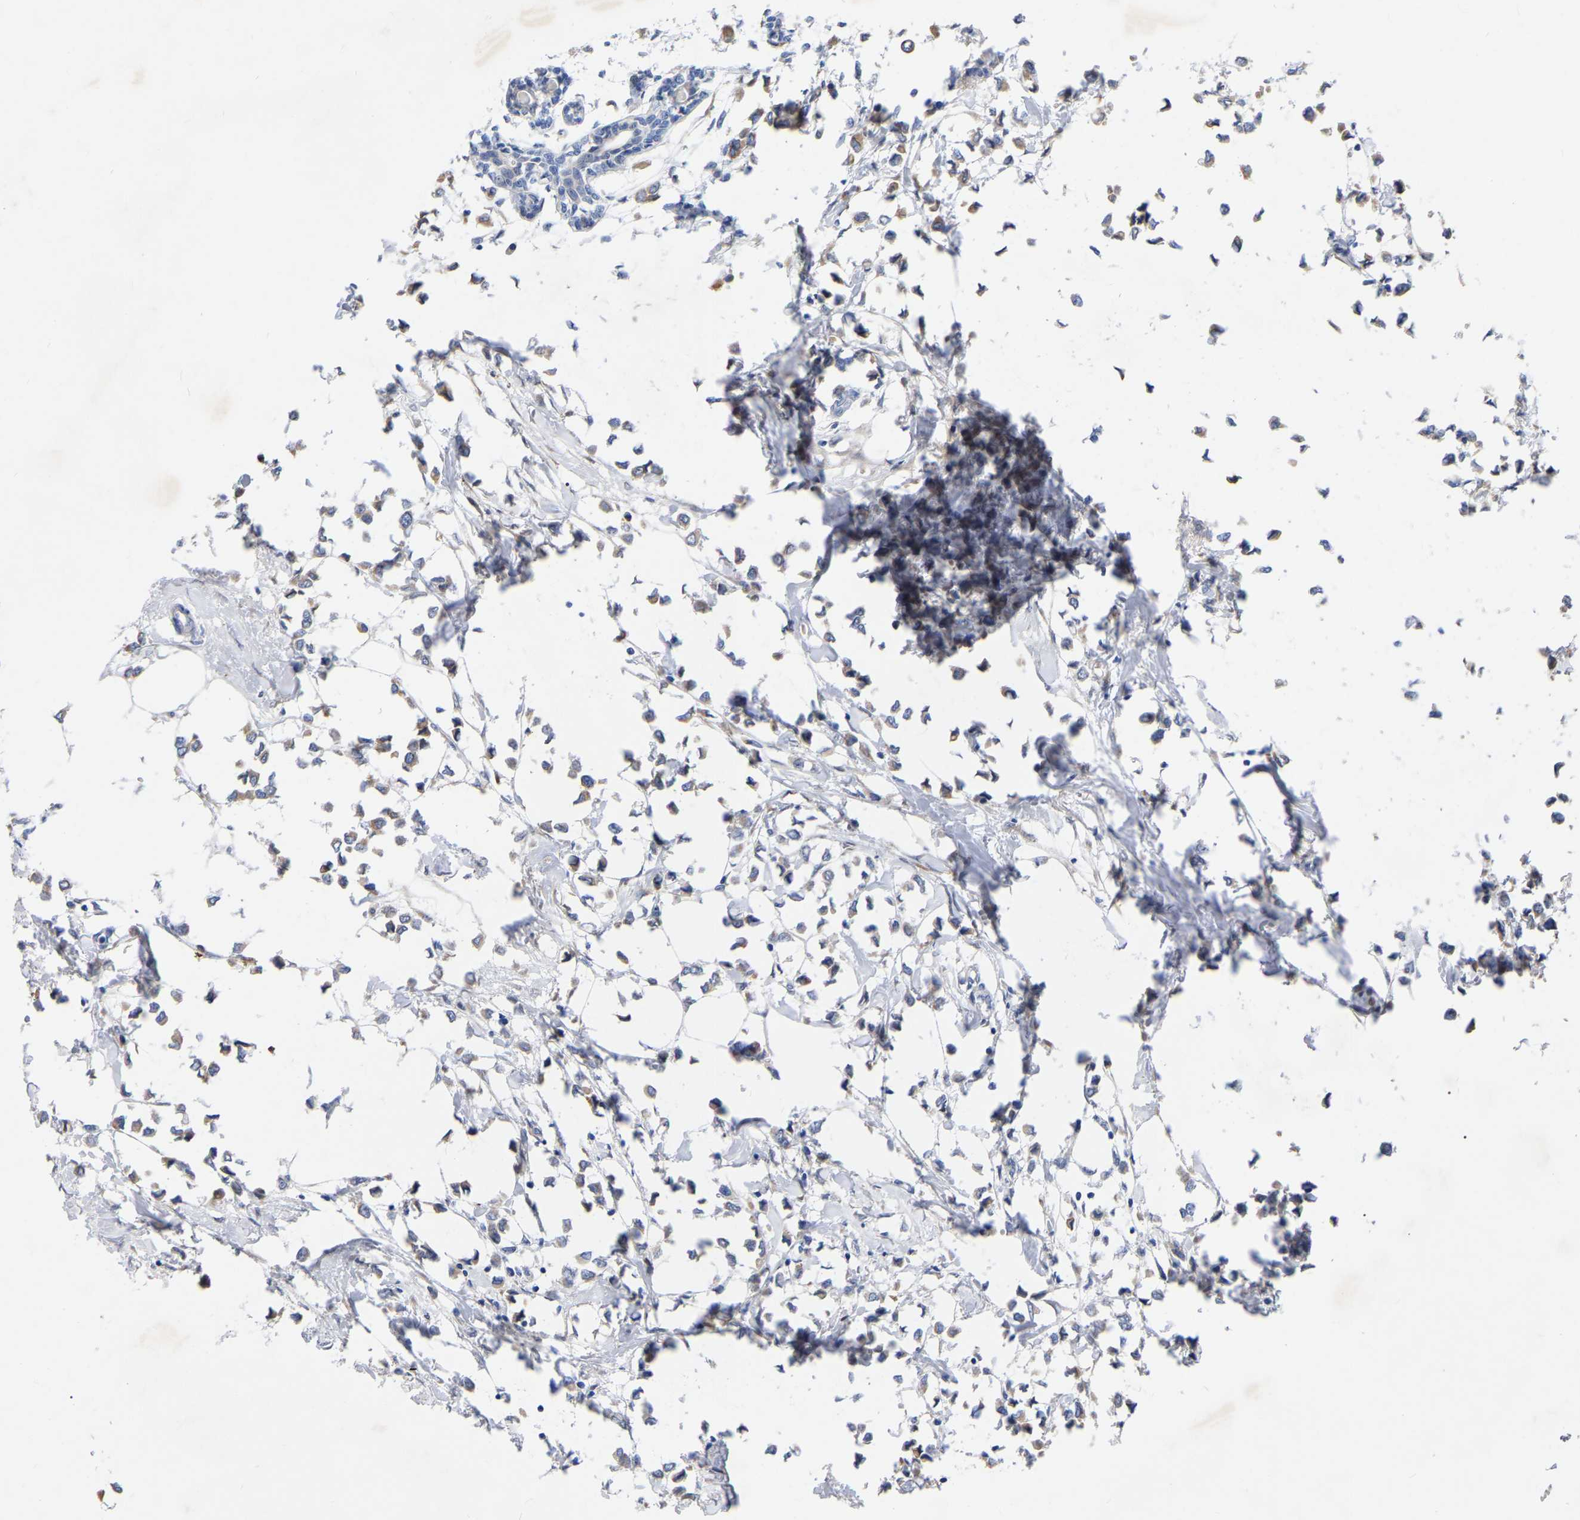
{"staining": {"intensity": "weak", "quantity": ">75%", "location": "cytoplasmic/membranous"}, "tissue": "breast cancer", "cell_type": "Tumor cells", "image_type": "cancer", "snomed": [{"axis": "morphology", "description": "Lobular carcinoma"}, {"axis": "topography", "description": "Breast"}], "caption": "Immunohistochemical staining of human breast lobular carcinoma exhibits low levels of weak cytoplasmic/membranous positivity in about >75% of tumor cells.", "gene": "STRIP2", "patient": {"sex": "female", "age": 51}}